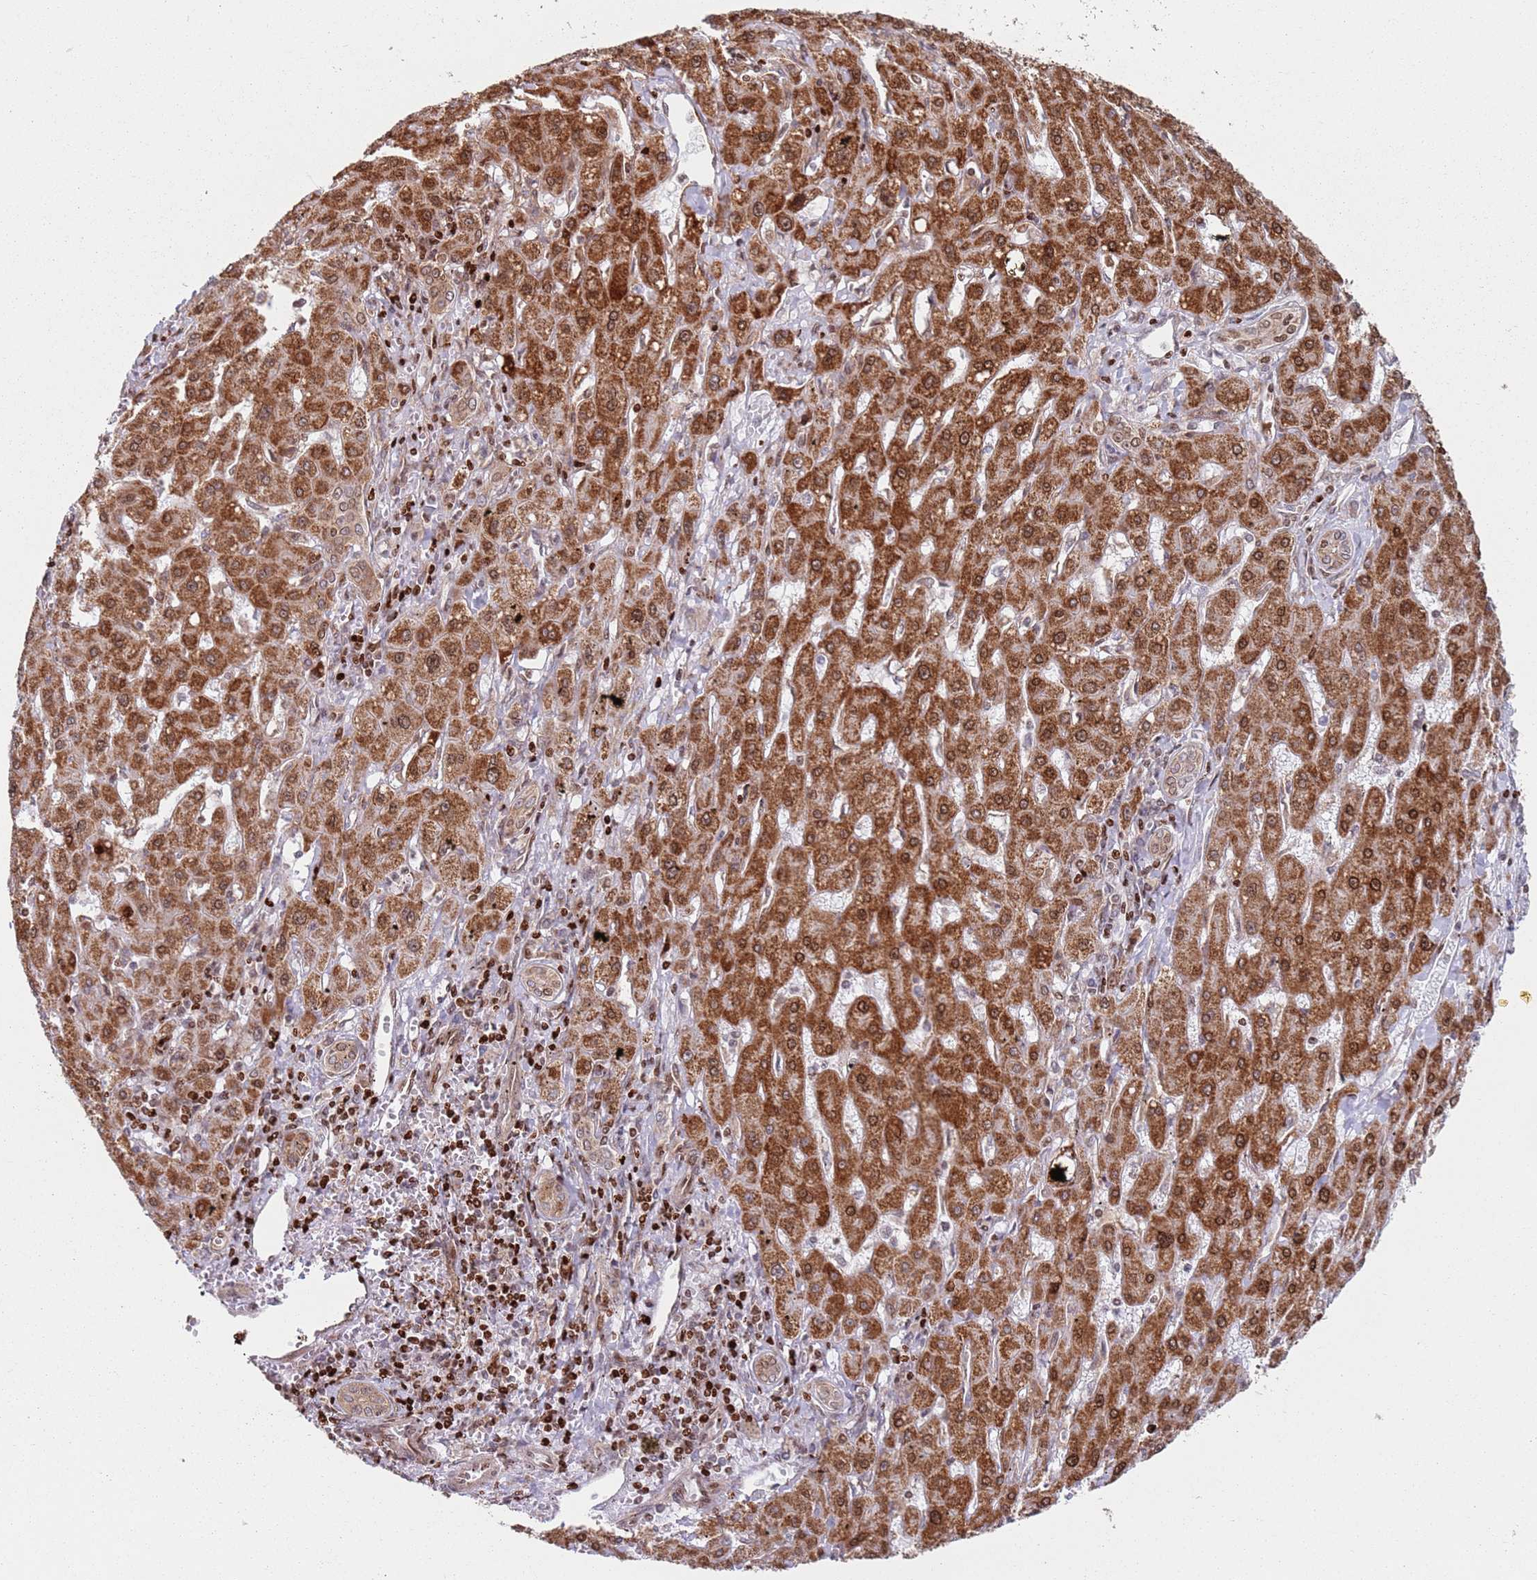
{"staining": {"intensity": "strong", "quantity": ">75%", "location": "cytoplasmic/membranous,nuclear"}, "tissue": "liver cancer", "cell_type": "Tumor cells", "image_type": "cancer", "snomed": [{"axis": "morphology", "description": "Carcinoma, Hepatocellular, NOS"}, {"axis": "topography", "description": "Liver"}], "caption": "IHC photomicrograph of neoplastic tissue: liver hepatocellular carcinoma stained using immunohistochemistry (IHC) shows high levels of strong protein expression localized specifically in the cytoplasmic/membranous and nuclear of tumor cells, appearing as a cytoplasmic/membranous and nuclear brown color.", "gene": "HNRNPLL", "patient": {"sex": "male", "age": 72}}